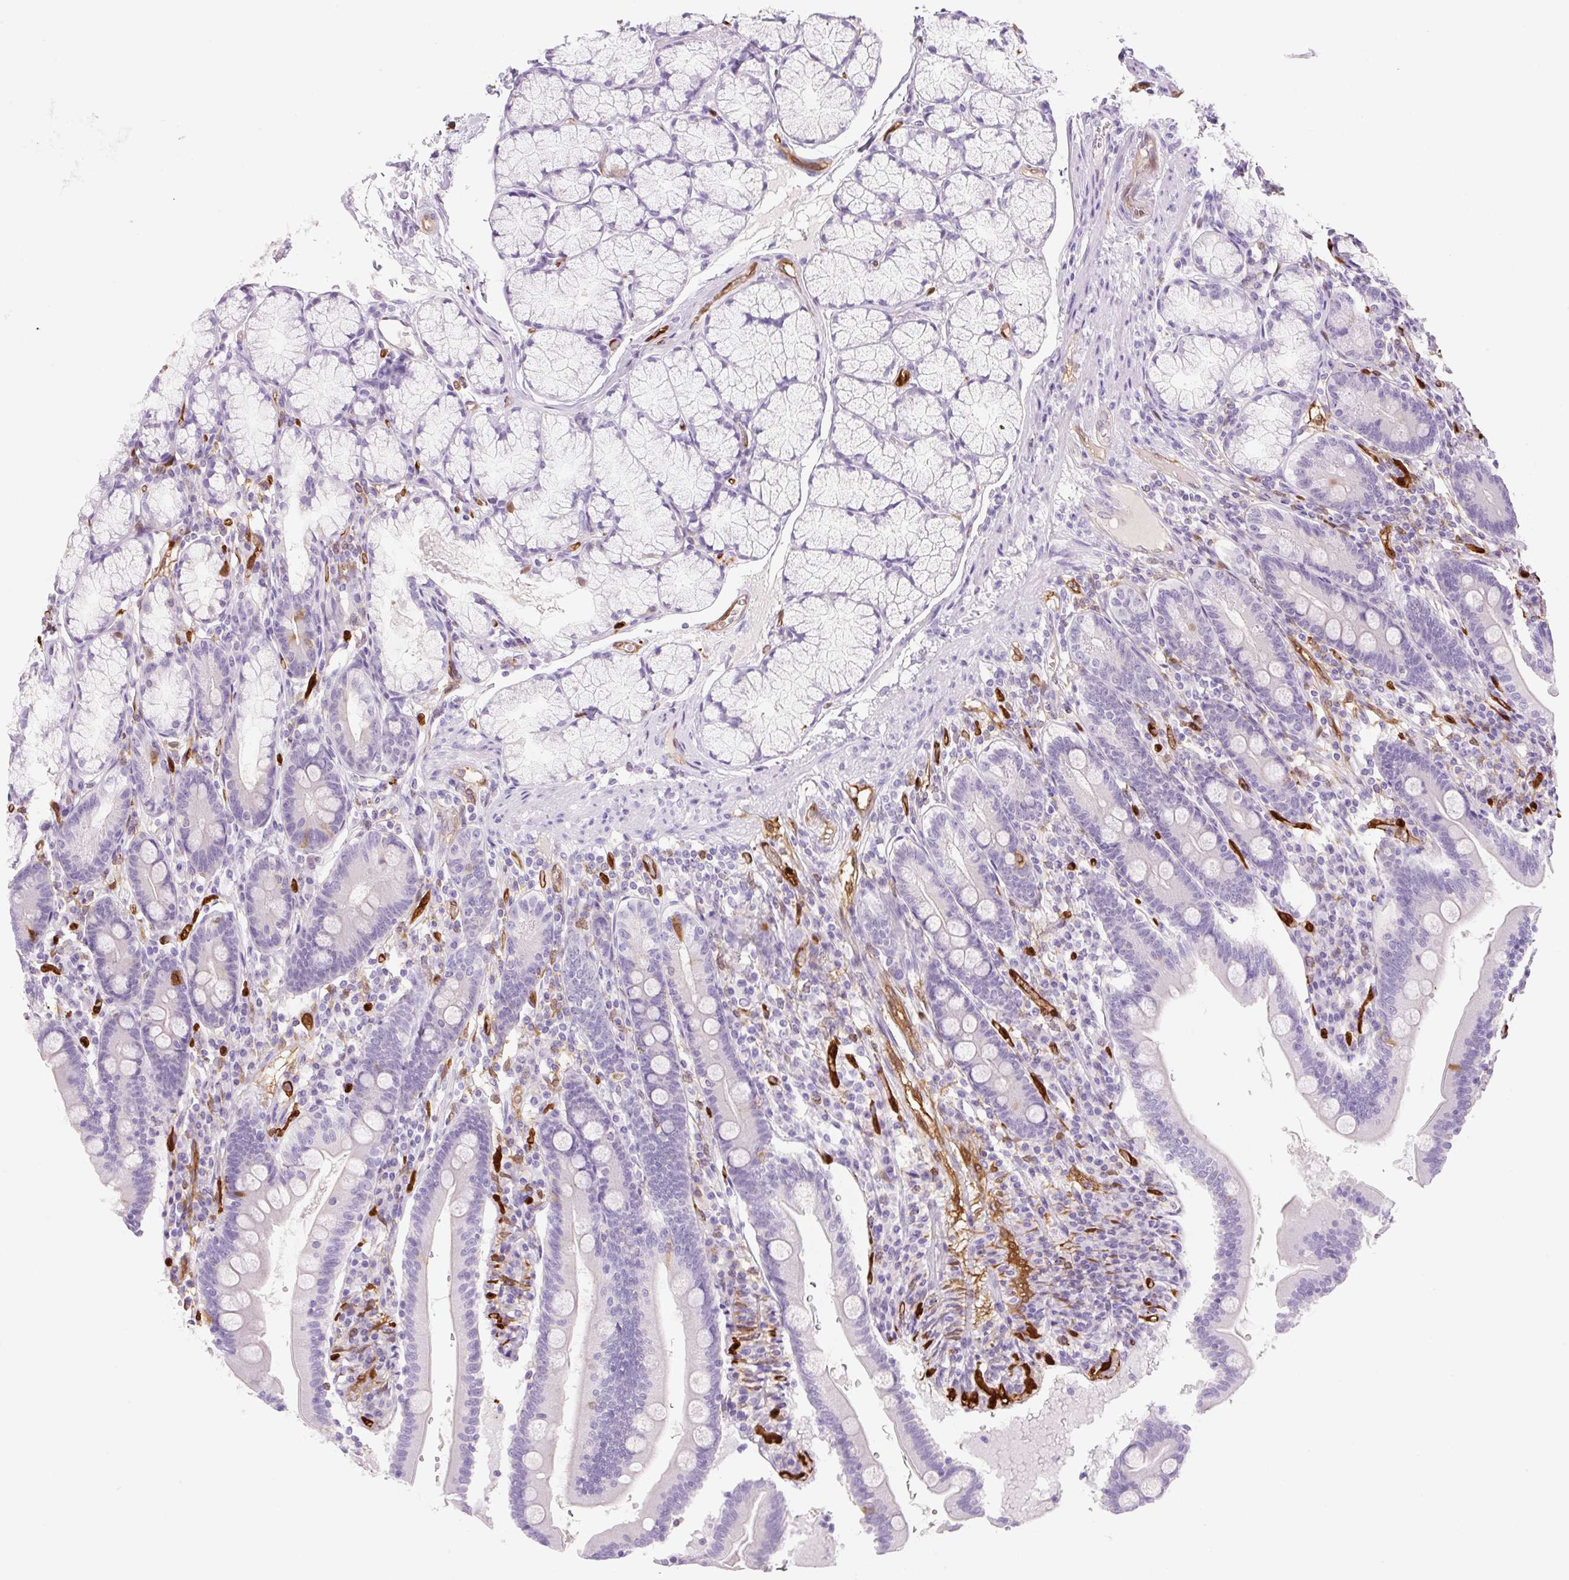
{"staining": {"intensity": "negative", "quantity": "none", "location": "none"}, "tissue": "duodenum", "cell_type": "Glandular cells", "image_type": "normal", "snomed": [{"axis": "morphology", "description": "Normal tissue, NOS"}, {"axis": "topography", "description": "Duodenum"}], "caption": "Immunohistochemistry image of normal human duodenum stained for a protein (brown), which displays no staining in glandular cells. (Immunohistochemistry, brightfield microscopy, high magnification).", "gene": "FABP5", "patient": {"sex": "female", "age": 67}}